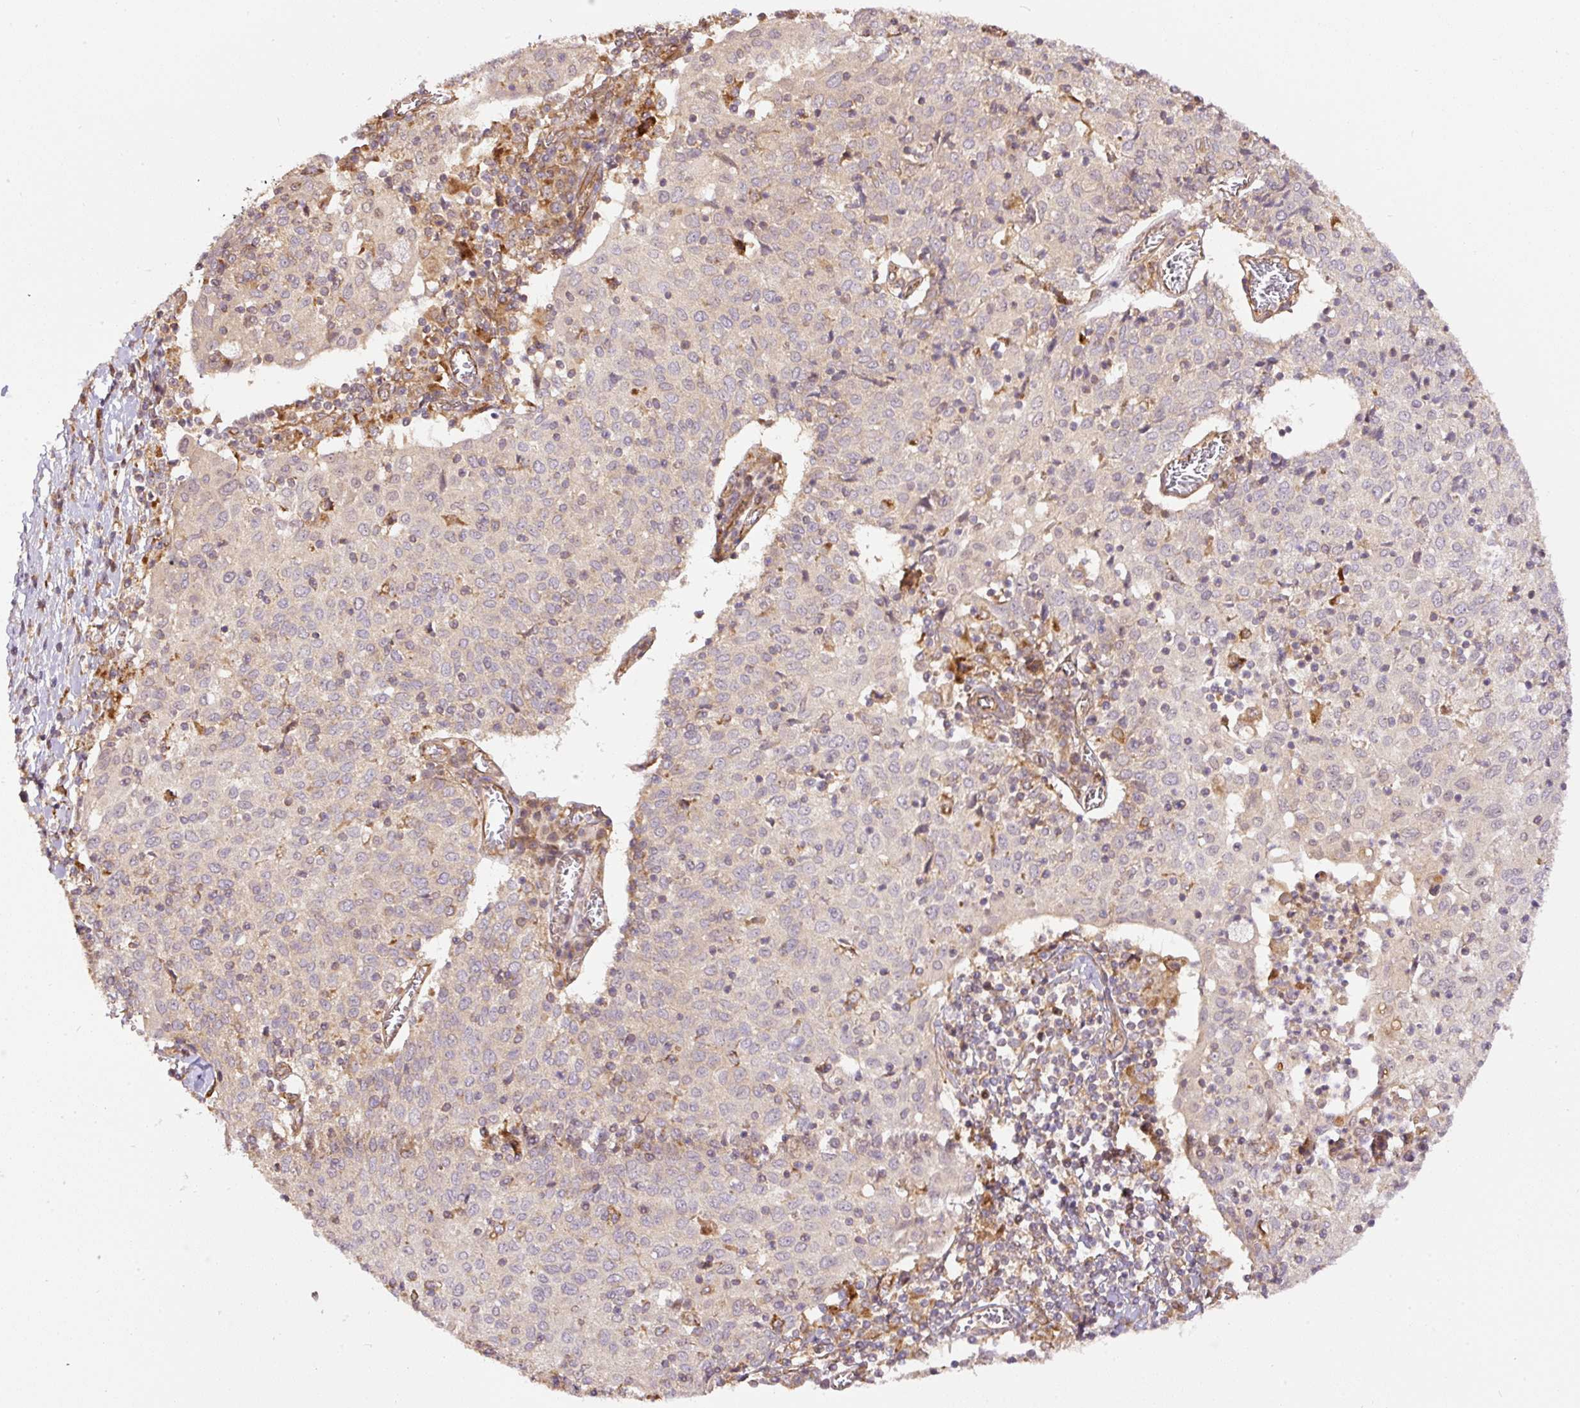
{"staining": {"intensity": "negative", "quantity": "none", "location": "none"}, "tissue": "cervical cancer", "cell_type": "Tumor cells", "image_type": "cancer", "snomed": [{"axis": "morphology", "description": "Squamous cell carcinoma, NOS"}, {"axis": "topography", "description": "Cervix"}], "caption": "Immunohistochemistry (IHC) image of neoplastic tissue: human cervical cancer (squamous cell carcinoma) stained with DAB (3,3'-diaminobenzidine) displays no significant protein expression in tumor cells.", "gene": "PCK2", "patient": {"sex": "female", "age": 52}}